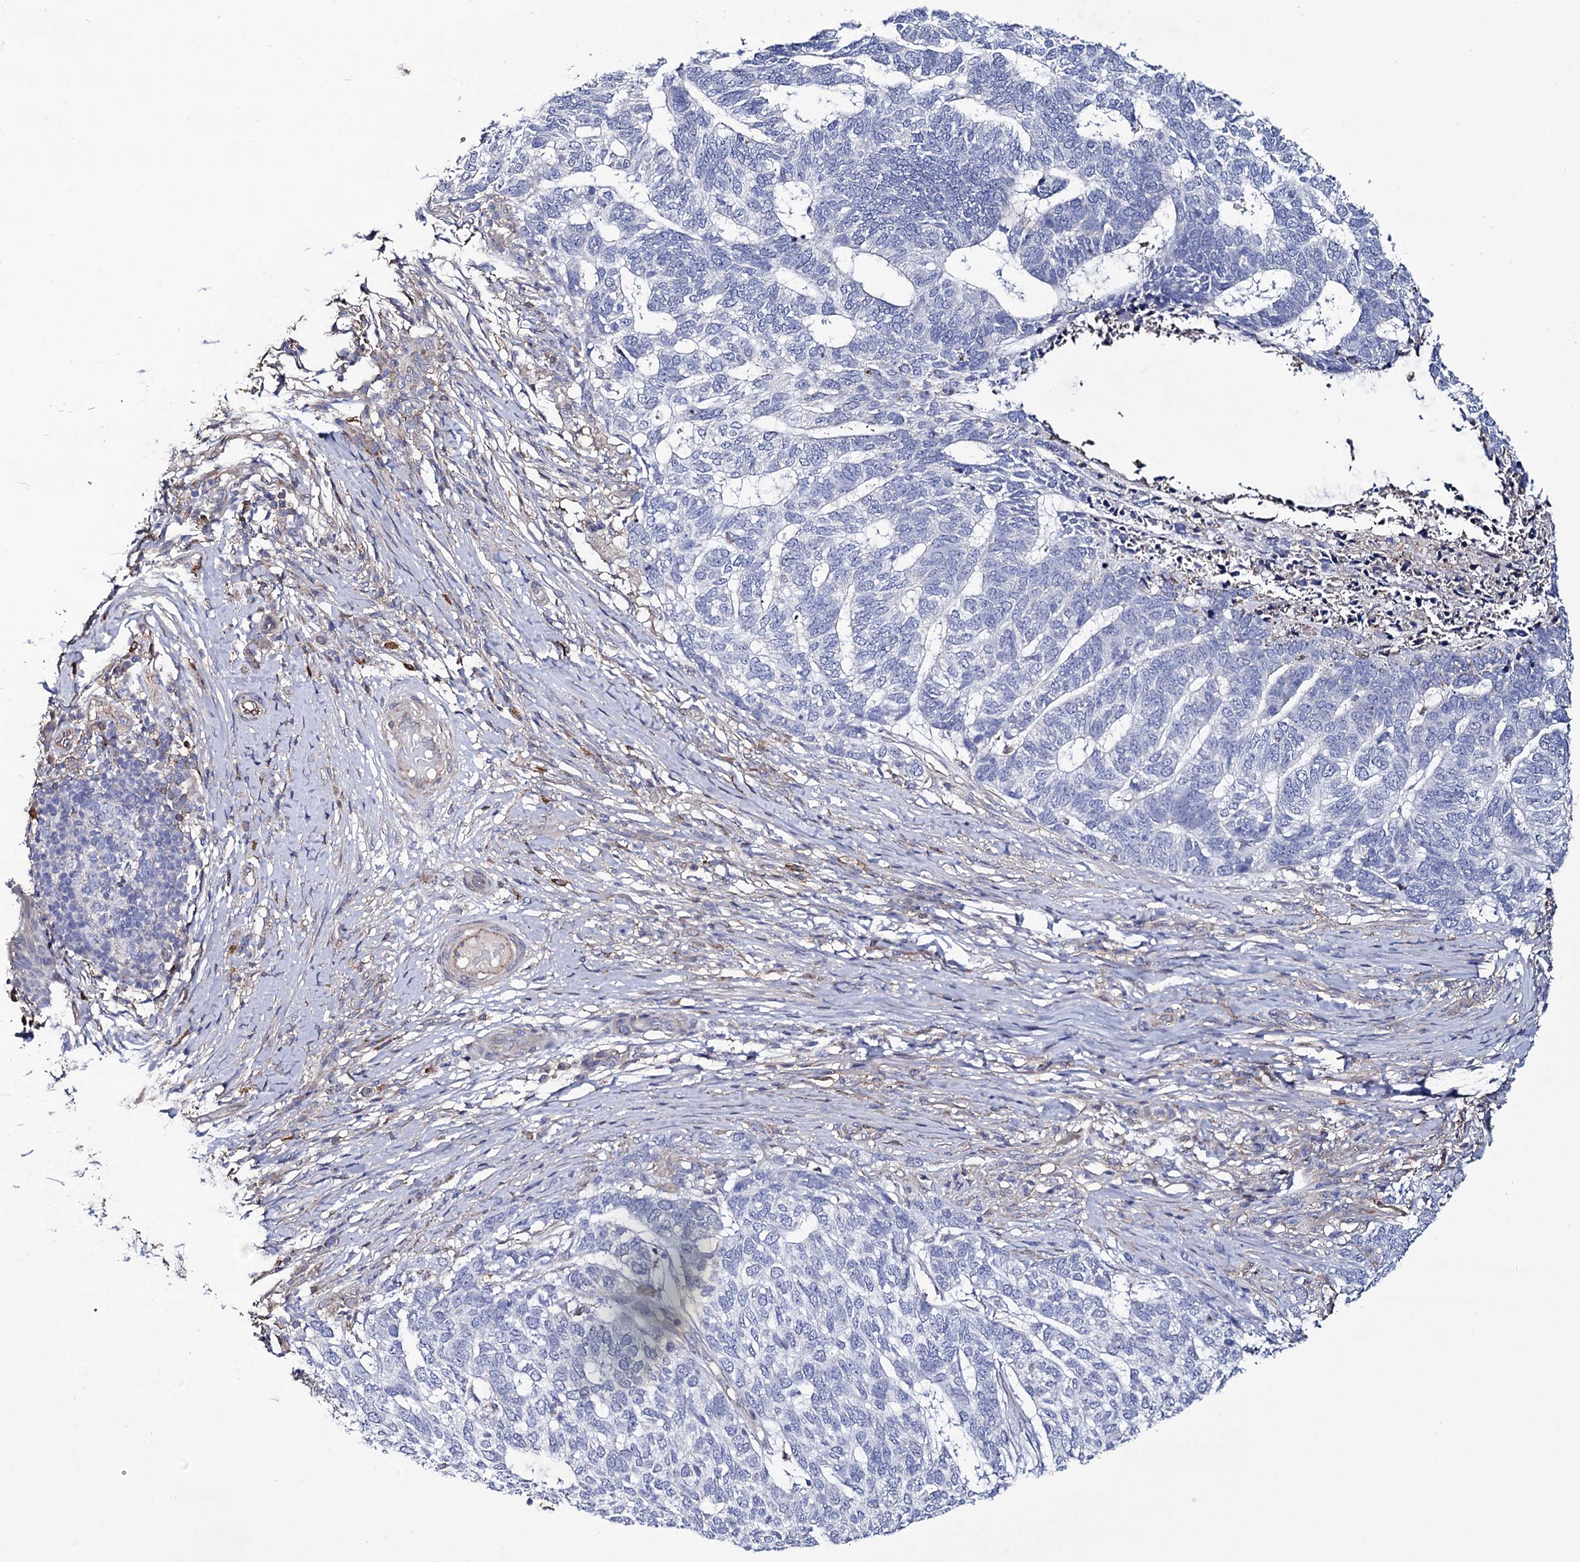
{"staining": {"intensity": "negative", "quantity": "none", "location": "none"}, "tissue": "skin cancer", "cell_type": "Tumor cells", "image_type": "cancer", "snomed": [{"axis": "morphology", "description": "Basal cell carcinoma"}, {"axis": "topography", "description": "Skin"}], "caption": "A histopathology image of human basal cell carcinoma (skin) is negative for staining in tumor cells. Brightfield microscopy of immunohistochemistry (IHC) stained with DAB (brown) and hematoxylin (blue), captured at high magnification.", "gene": "TTC23", "patient": {"sex": "female", "age": 65}}